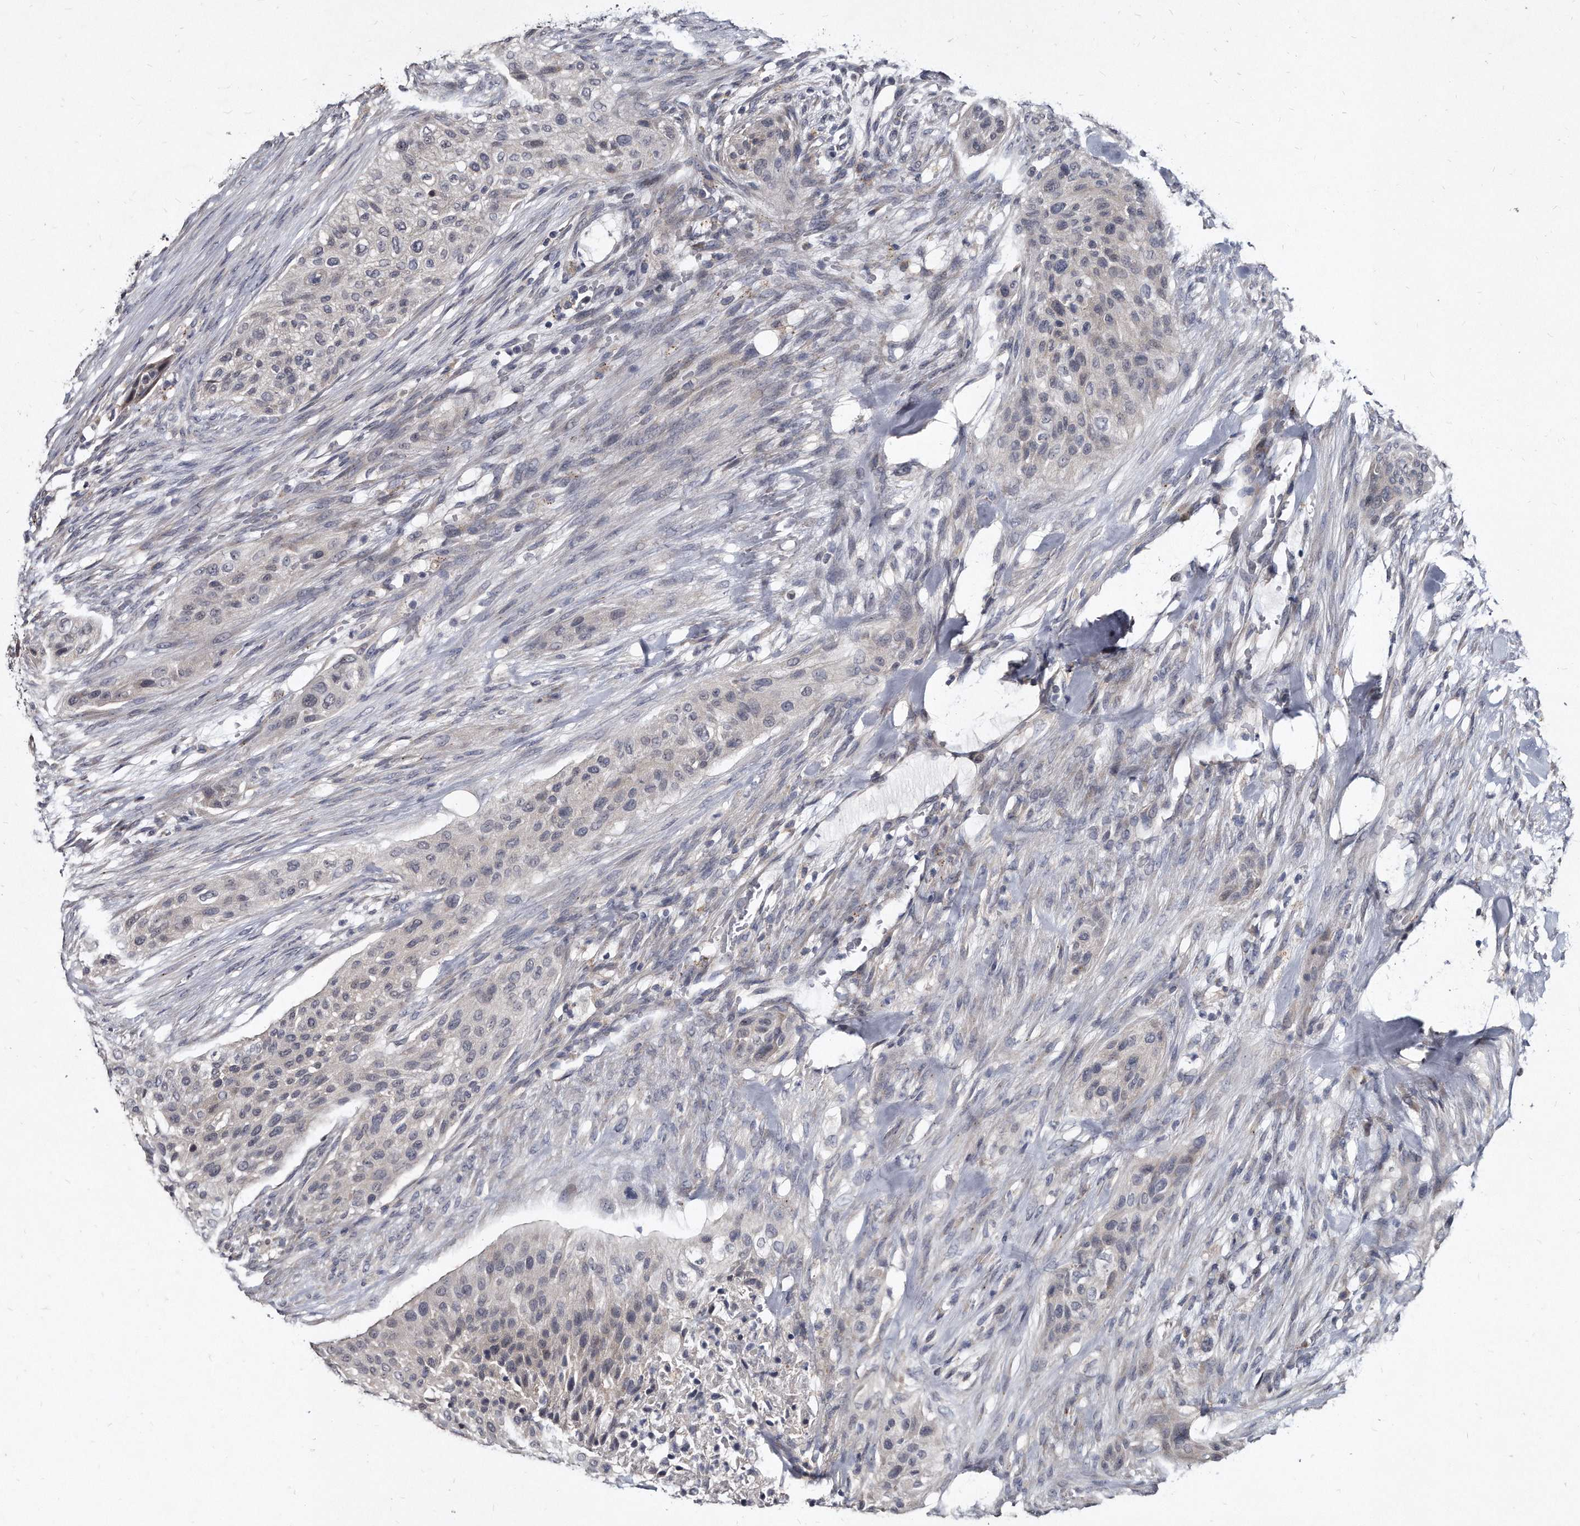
{"staining": {"intensity": "weak", "quantity": "<25%", "location": "cytoplasmic/membranous"}, "tissue": "urothelial cancer", "cell_type": "Tumor cells", "image_type": "cancer", "snomed": [{"axis": "morphology", "description": "Urothelial carcinoma, High grade"}, {"axis": "topography", "description": "Urinary bladder"}], "caption": "DAB immunohistochemical staining of urothelial carcinoma (high-grade) reveals no significant staining in tumor cells.", "gene": "KLHDC3", "patient": {"sex": "male", "age": 35}}